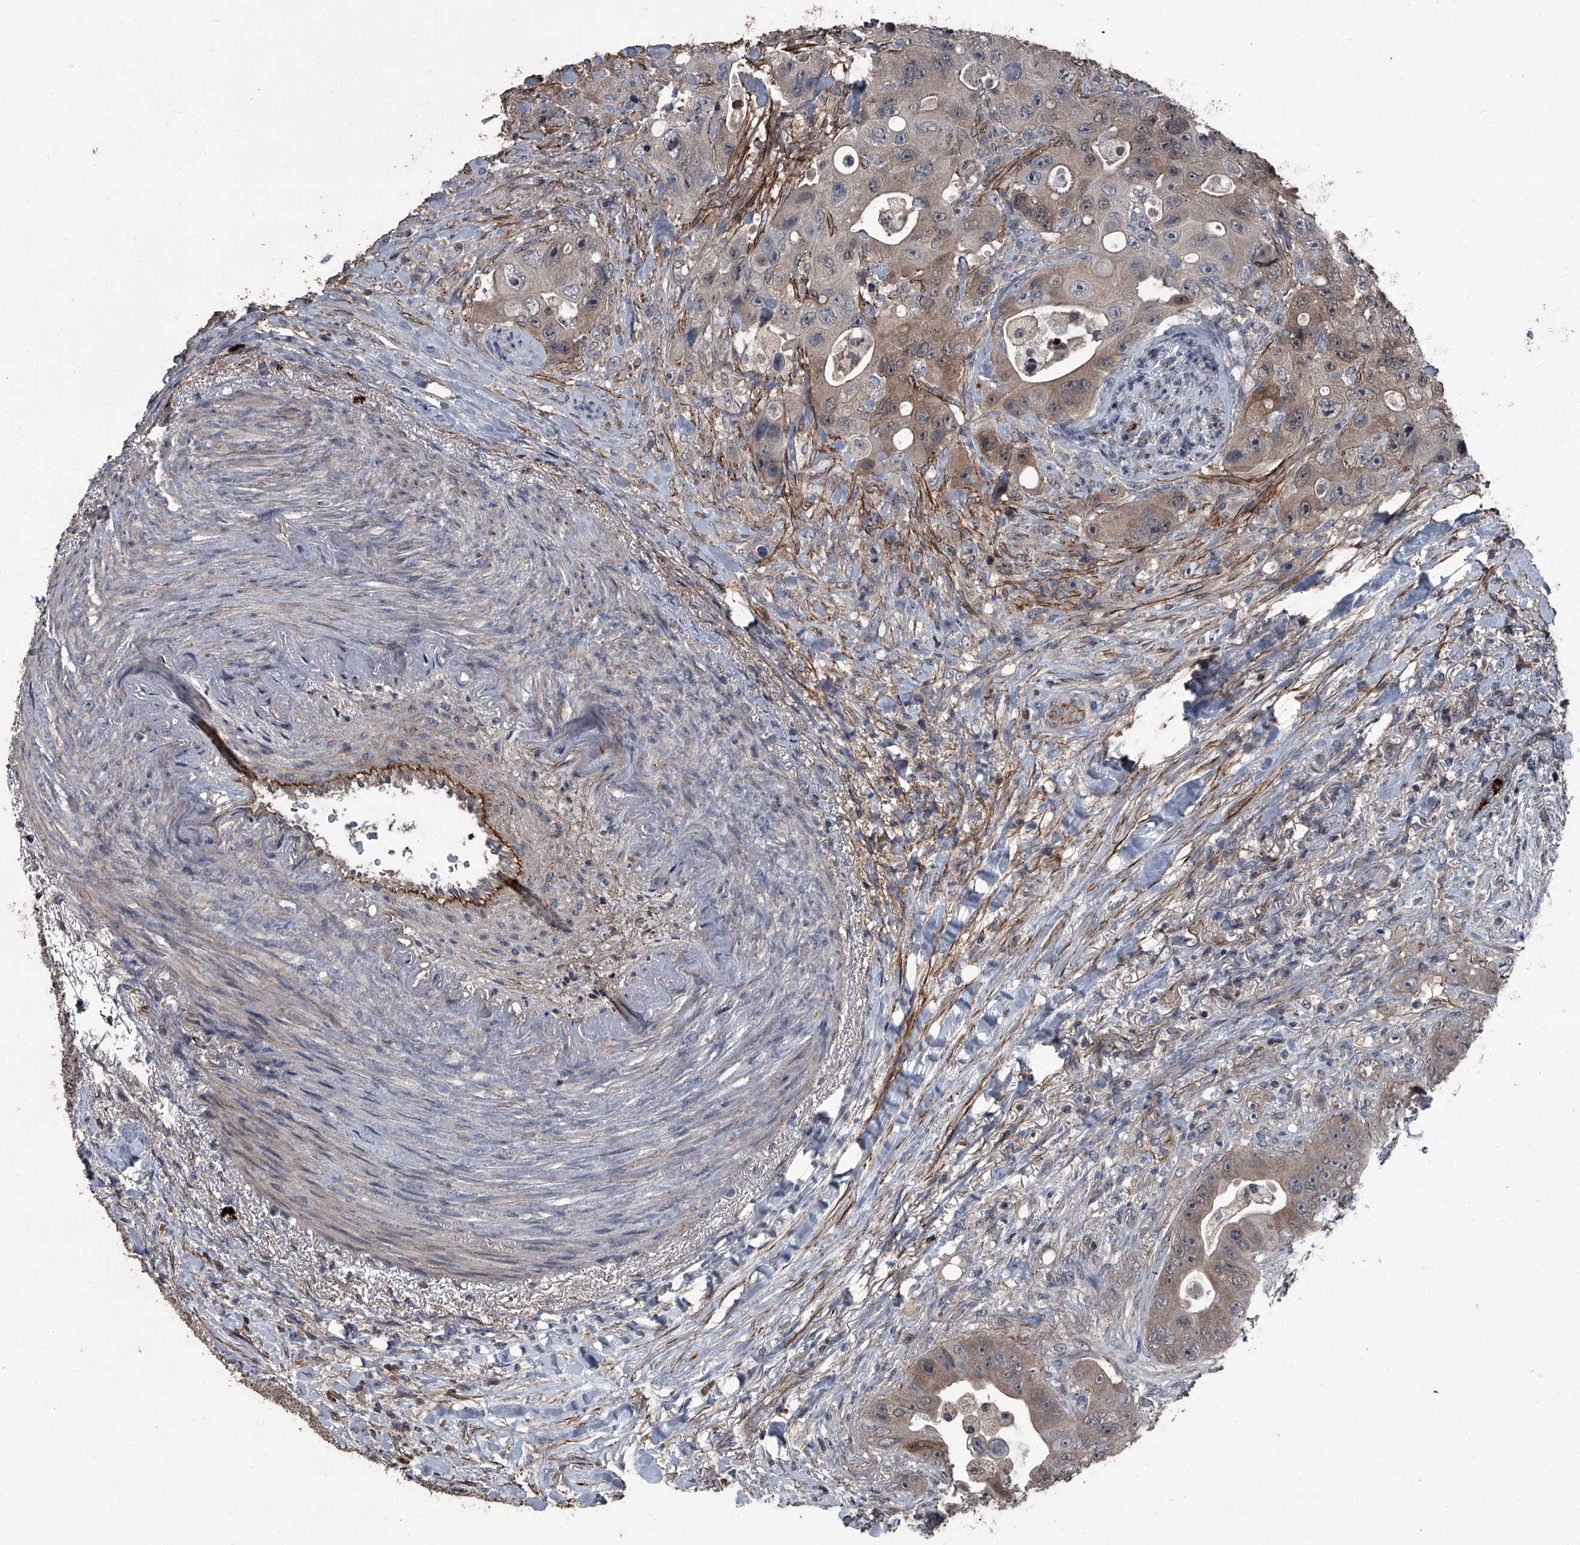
{"staining": {"intensity": "moderate", "quantity": "25%-75%", "location": "cytoplasmic/membranous,nuclear"}, "tissue": "colorectal cancer", "cell_type": "Tumor cells", "image_type": "cancer", "snomed": [{"axis": "morphology", "description": "Adenocarcinoma, NOS"}, {"axis": "topography", "description": "Colon"}], "caption": "IHC histopathology image of neoplastic tissue: human colorectal cancer (adenocarcinoma) stained using immunohistochemistry (IHC) displays medium levels of moderate protein expression localized specifically in the cytoplasmic/membranous and nuclear of tumor cells, appearing as a cytoplasmic/membranous and nuclear brown color.", "gene": "OARD1", "patient": {"sex": "female", "age": 46}}